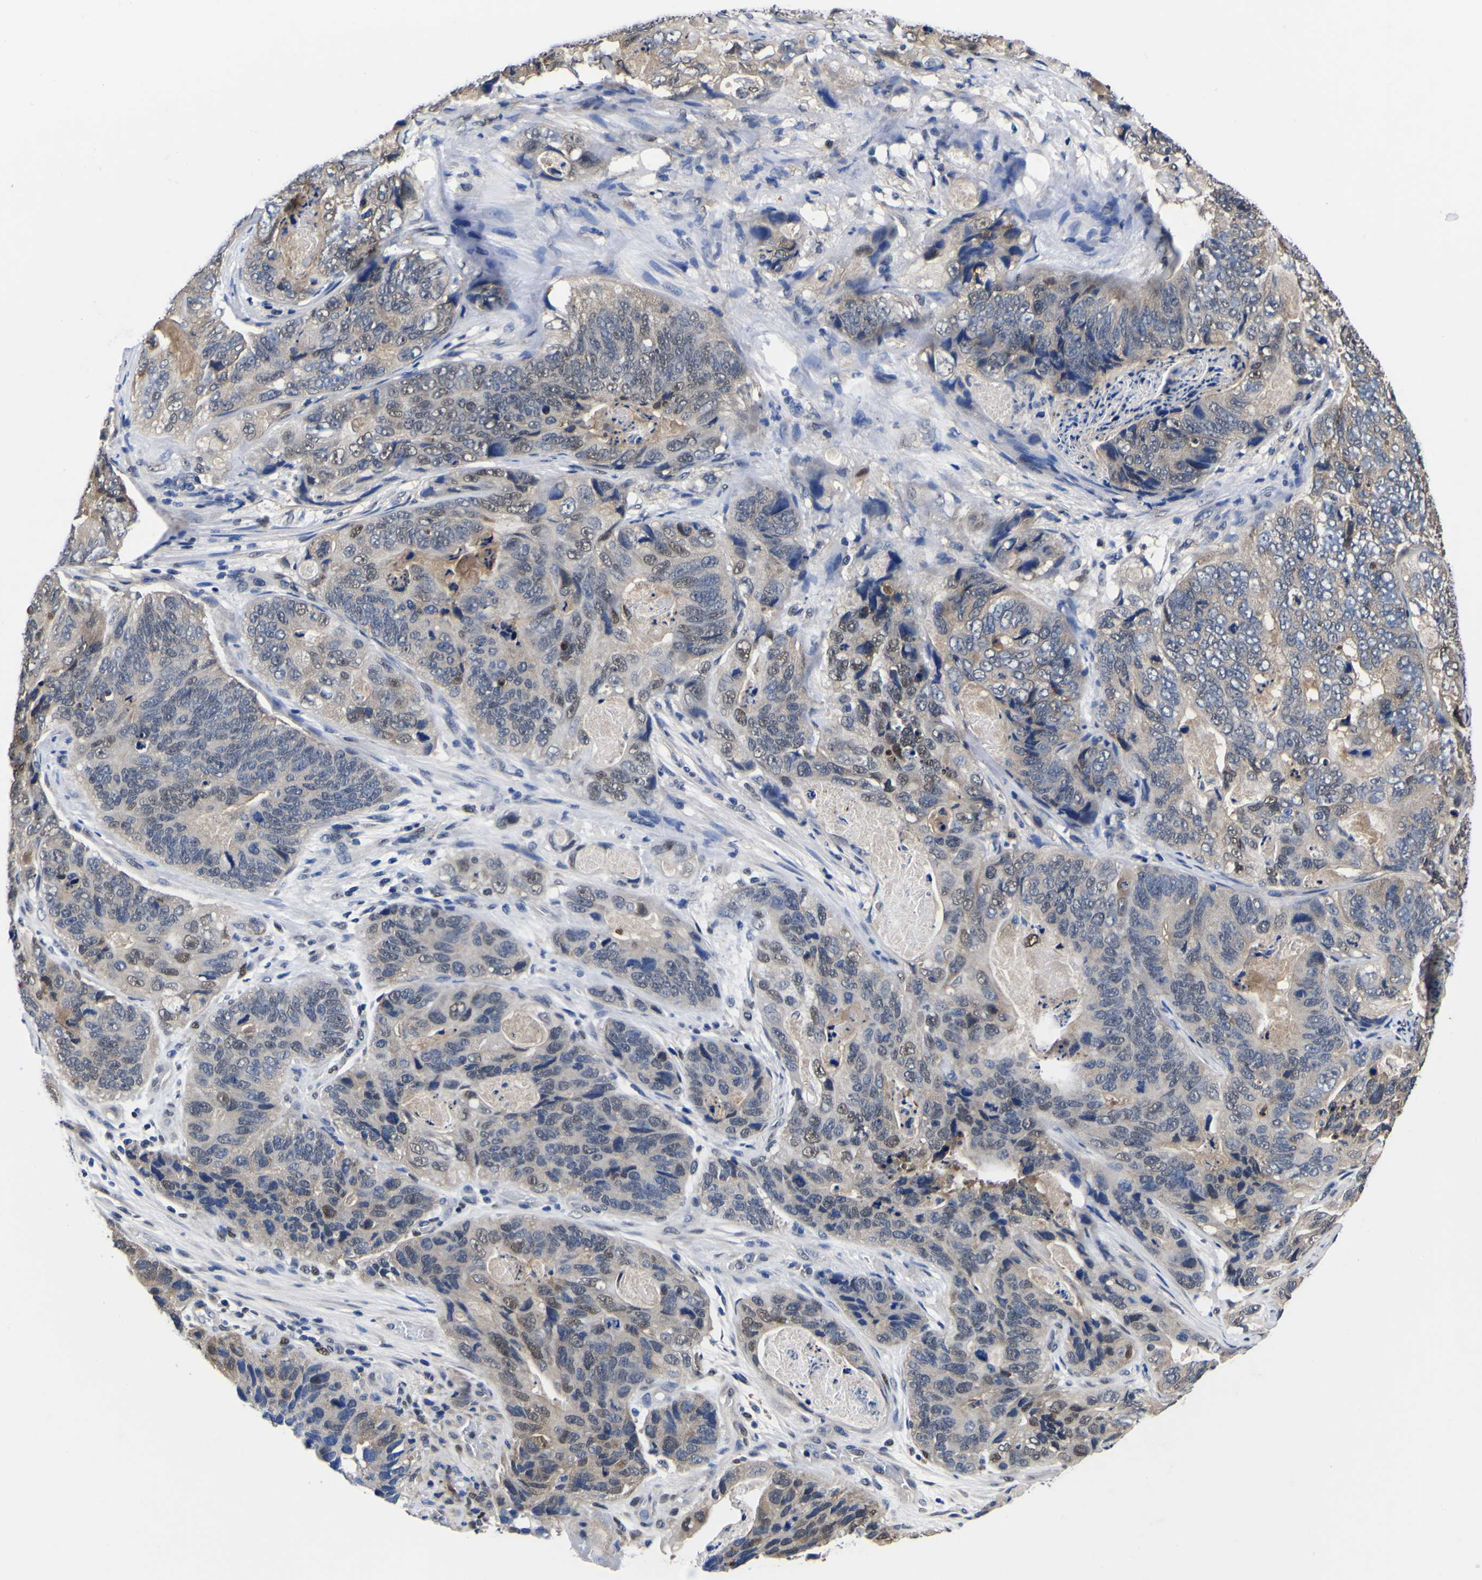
{"staining": {"intensity": "weak", "quantity": "<25%", "location": "nuclear"}, "tissue": "stomach cancer", "cell_type": "Tumor cells", "image_type": "cancer", "snomed": [{"axis": "morphology", "description": "Adenocarcinoma, NOS"}, {"axis": "topography", "description": "Stomach"}], "caption": "A photomicrograph of human adenocarcinoma (stomach) is negative for staining in tumor cells. (Stains: DAB (3,3'-diaminobenzidine) immunohistochemistry with hematoxylin counter stain, Microscopy: brightfield microscopy at high magnification).", "gene": "FAM110B", "patient": {"sex": "female", "age": 89}}